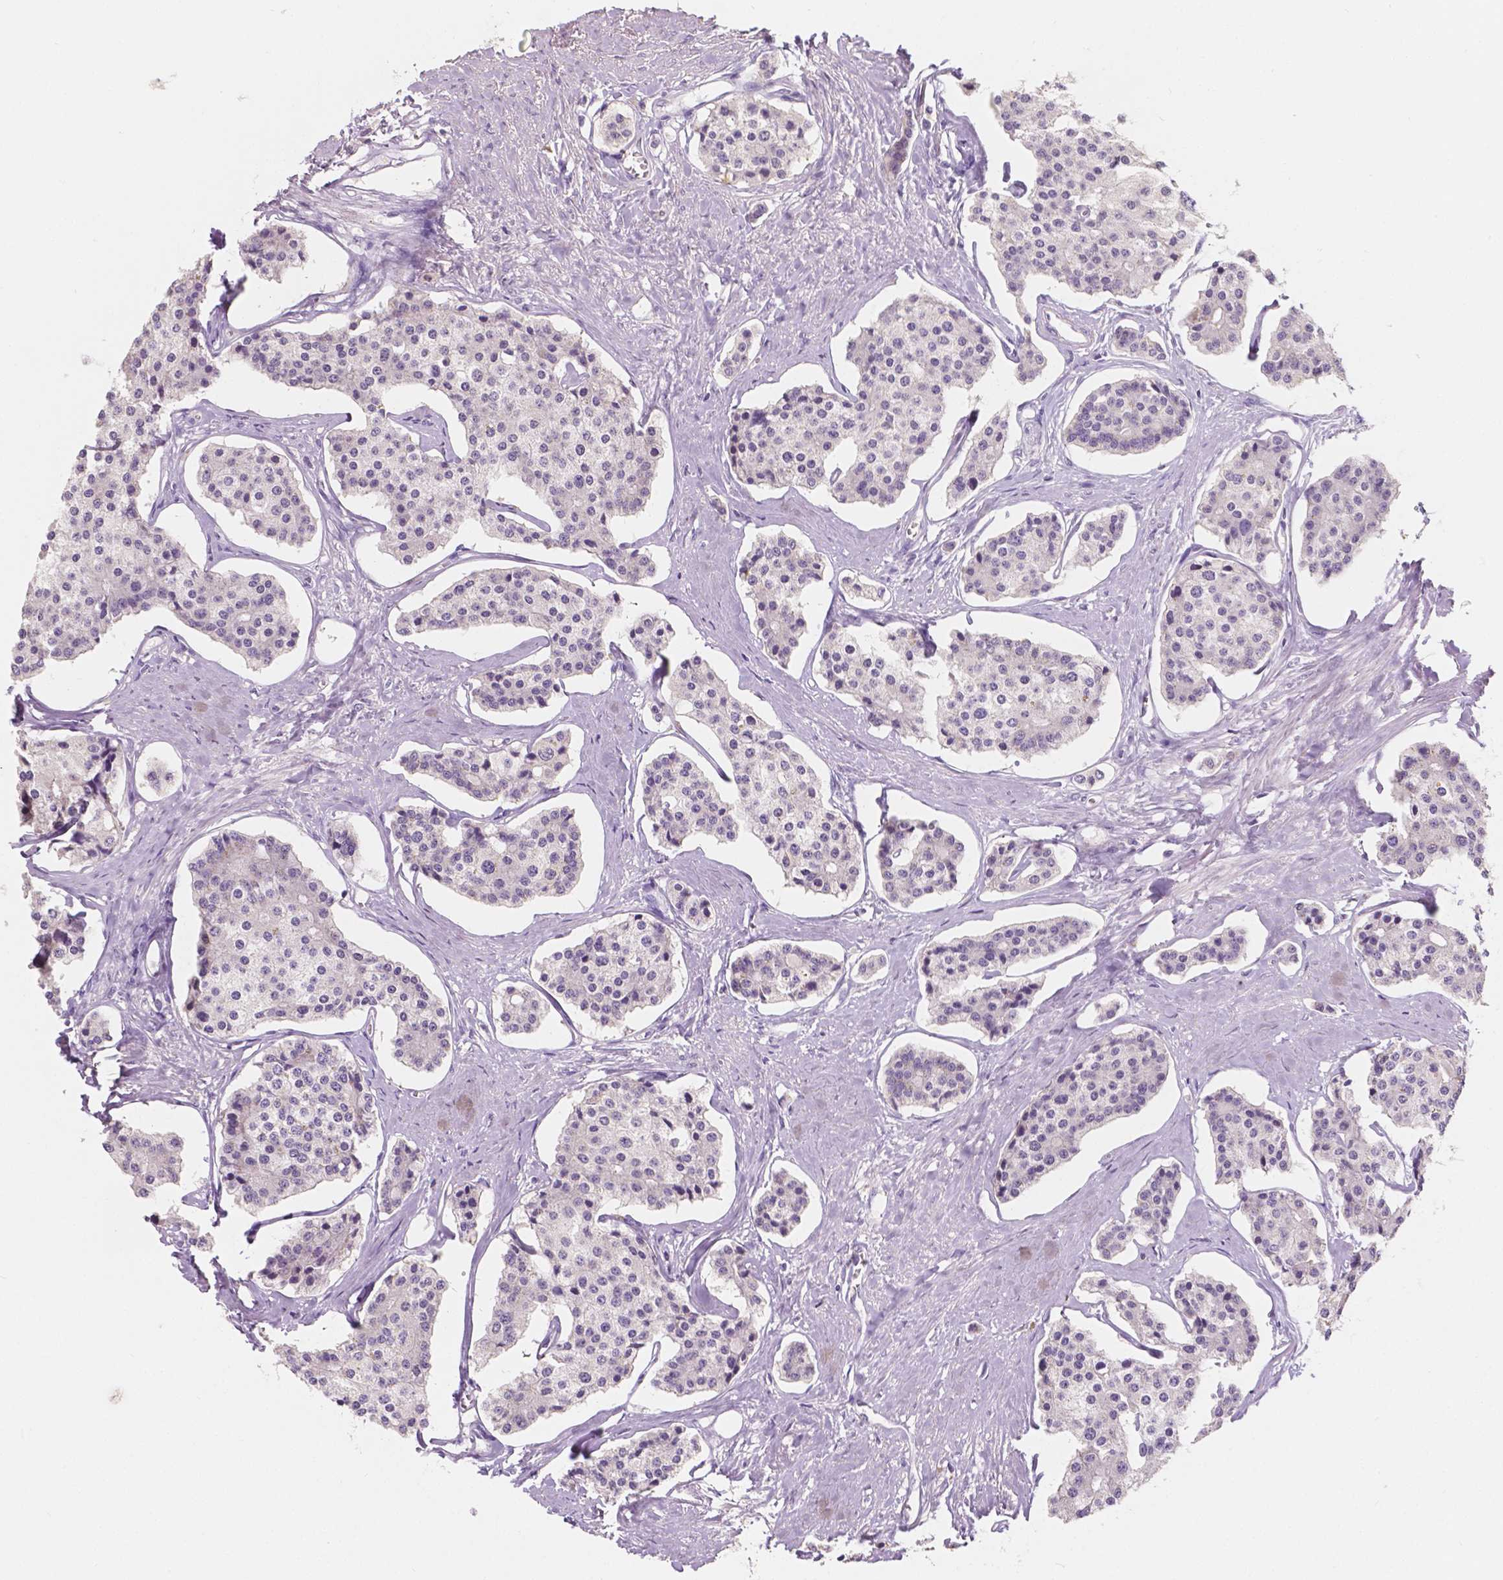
{"staining": {"intensity": "negative", "quantity": "none", "location": "none"}, "tissue": "carcinoid", "cell_type": "Tumor cells", "image_type": "cancer", "snomed": [{"axis": "morphology", "description": "Carcinoid, malignant, NOS"}, {"axis": "topography", "description": "Small intestine"}], "caption": "The immunohistochemistry (IHC) photomicrograph has no significant staining in tumor cells of carcinoid tissue.", "gene": "TAL1", "patient": {"sex": "female", "age": 65}}